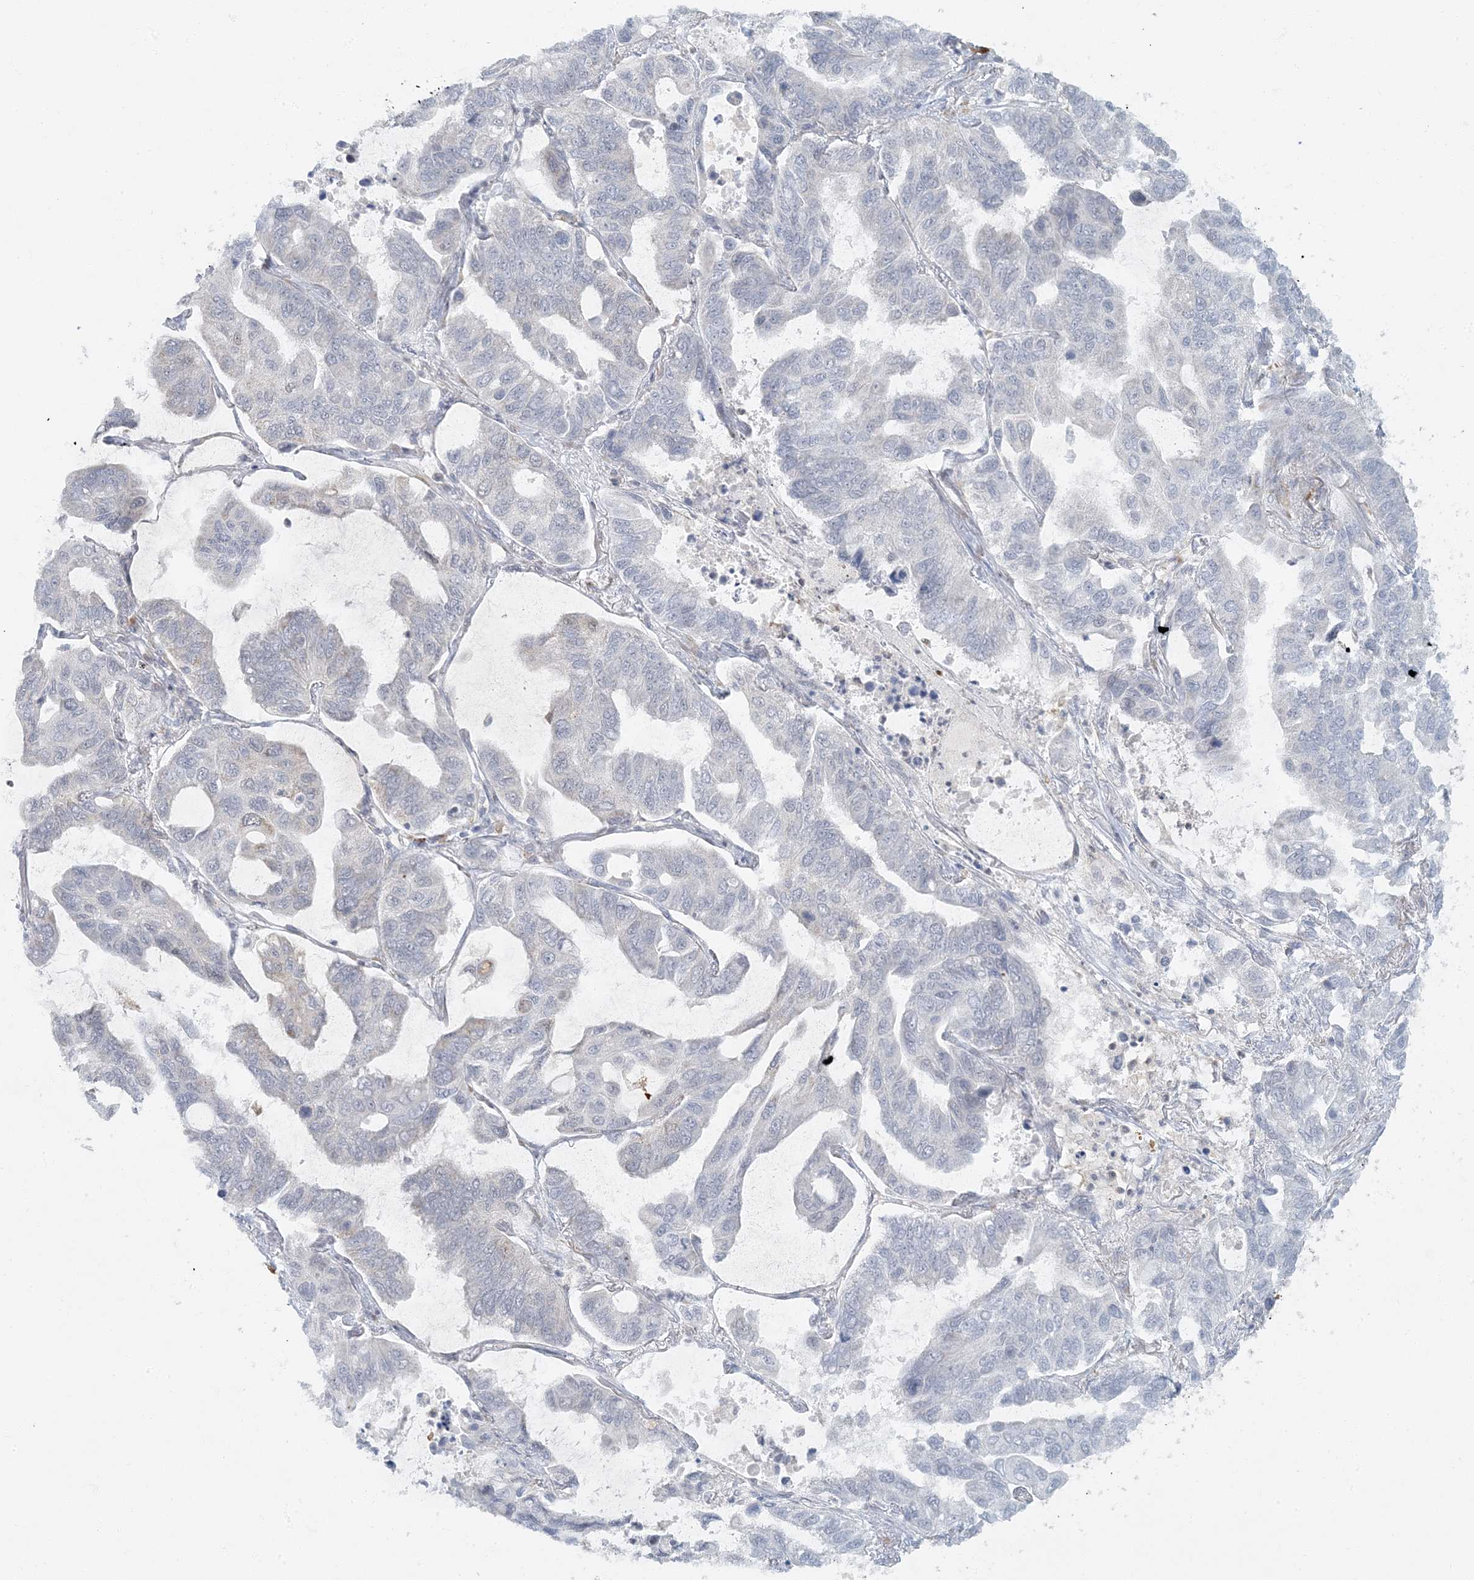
{"staining": {"intensity": "negative", "quantity": "none", "location": "none"}, "tissue": "lung cancer", "cell_type": "Tumor cells", "image_type": "cancer", "snomed": [{"axis": "morphology", "description": "Adenocarcinoma, NOS"}, {"axis": "topography", "description": "Lung"}], "caption": "This micrograph is of lung adenocarcinoma stained with immunohistochemistry (IHC) to label a protein in brown with the nuclei are counter-stained blue. There is no staining in tumor cells.", "gene": "AK9", "patient": {"sex": "male", "age": 64}}